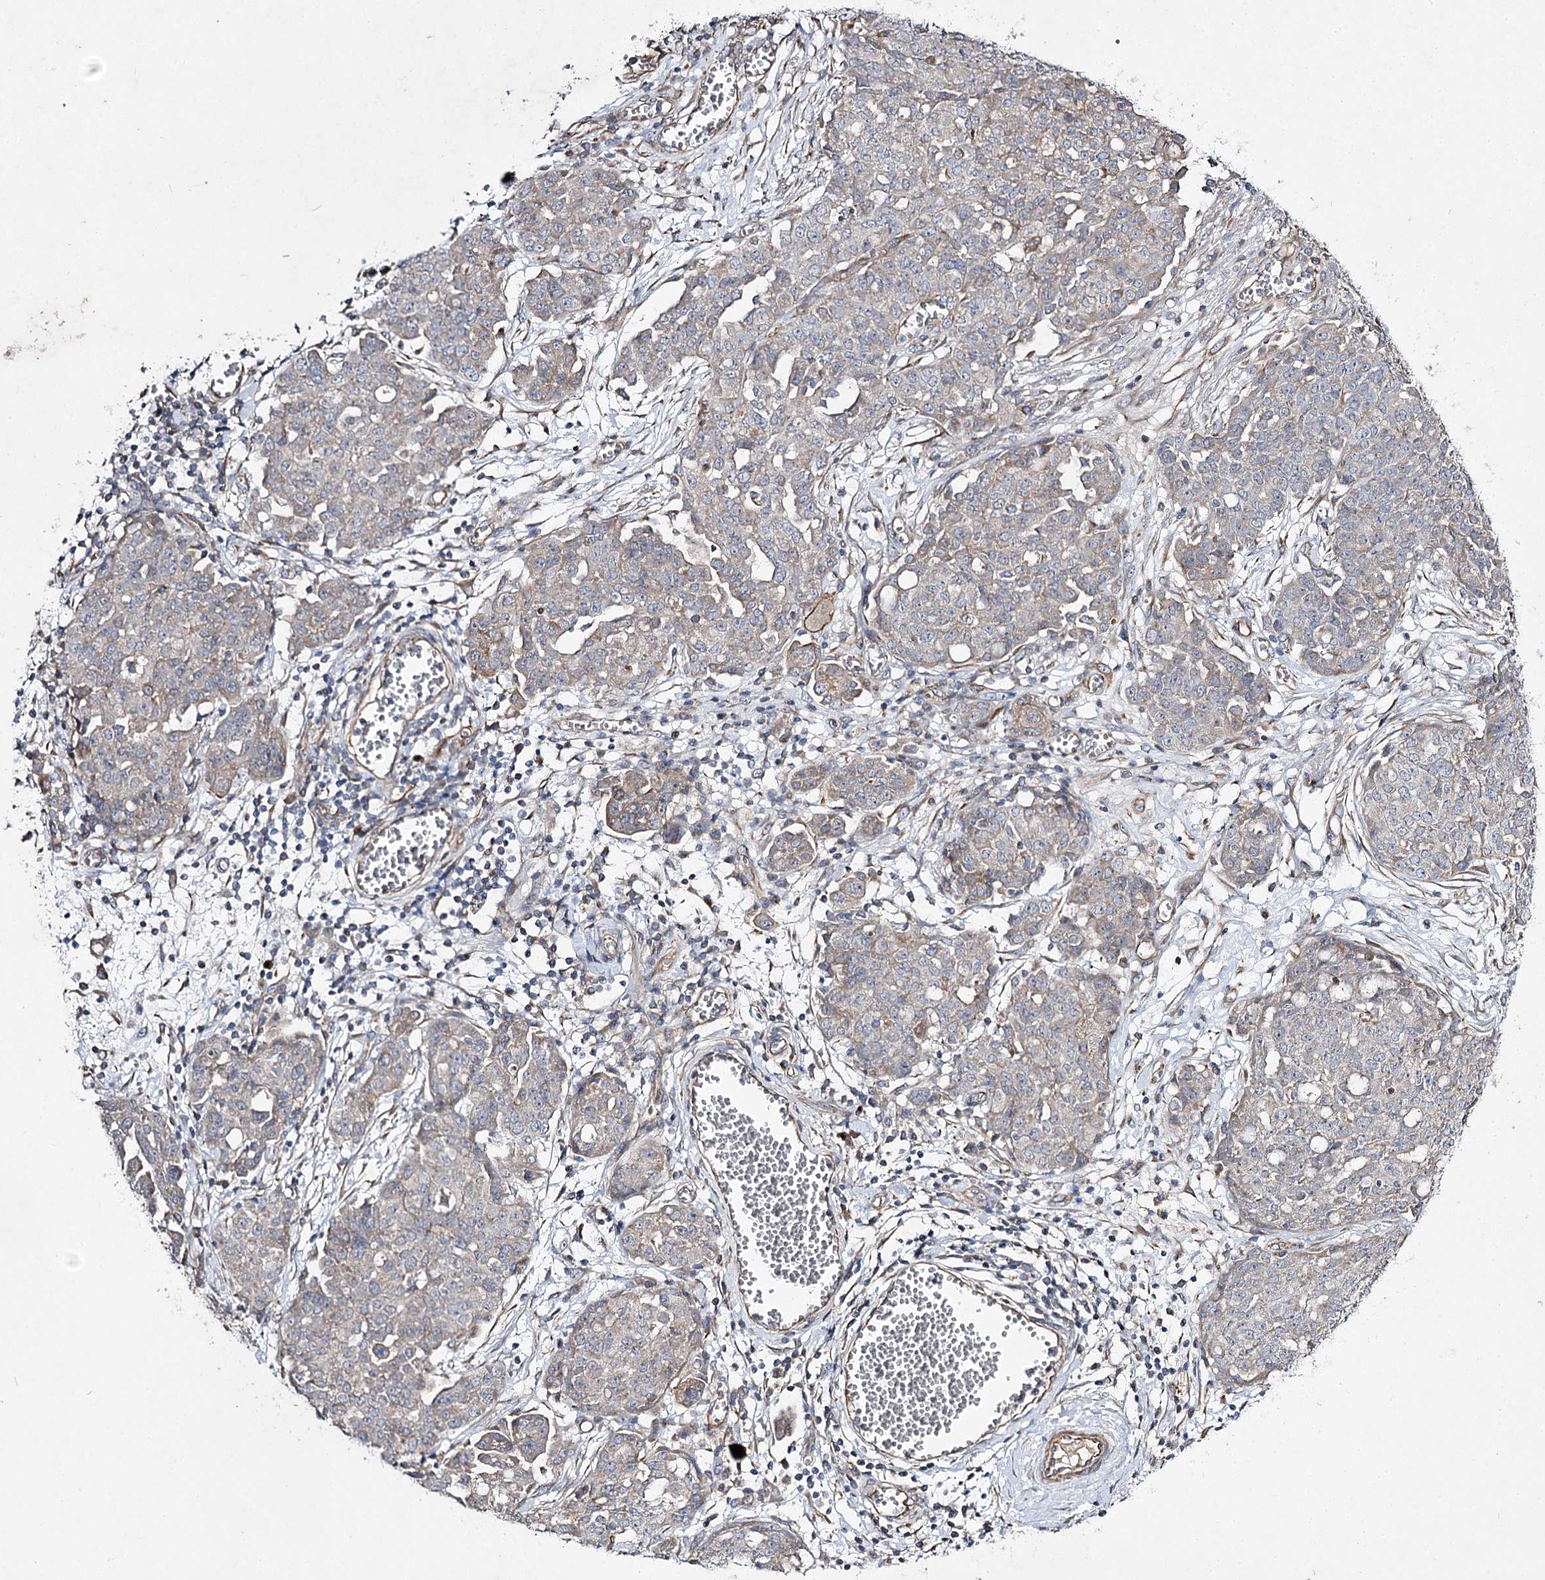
{"staining": {"intensity": "negative", "quantity": "none", "location": "none"}, "tissue": "ovarian cancer", "cell_type": "Tumor cells", "image_type": "cancer", "snomed": [{"axis": "morphology", "description": "Cystadenocarcinoma, serous, NOS"}, {"axis": "topography", "description": "Soft tissue"}, {"axis": "topography", "description": "Ovary"}], "caption": "Immunohistochemistry of ovarian cancer exhibits no positivity in tumor cells.", "gene": "KIAA0825", "patient": {"sex": "female", "age": 57}}